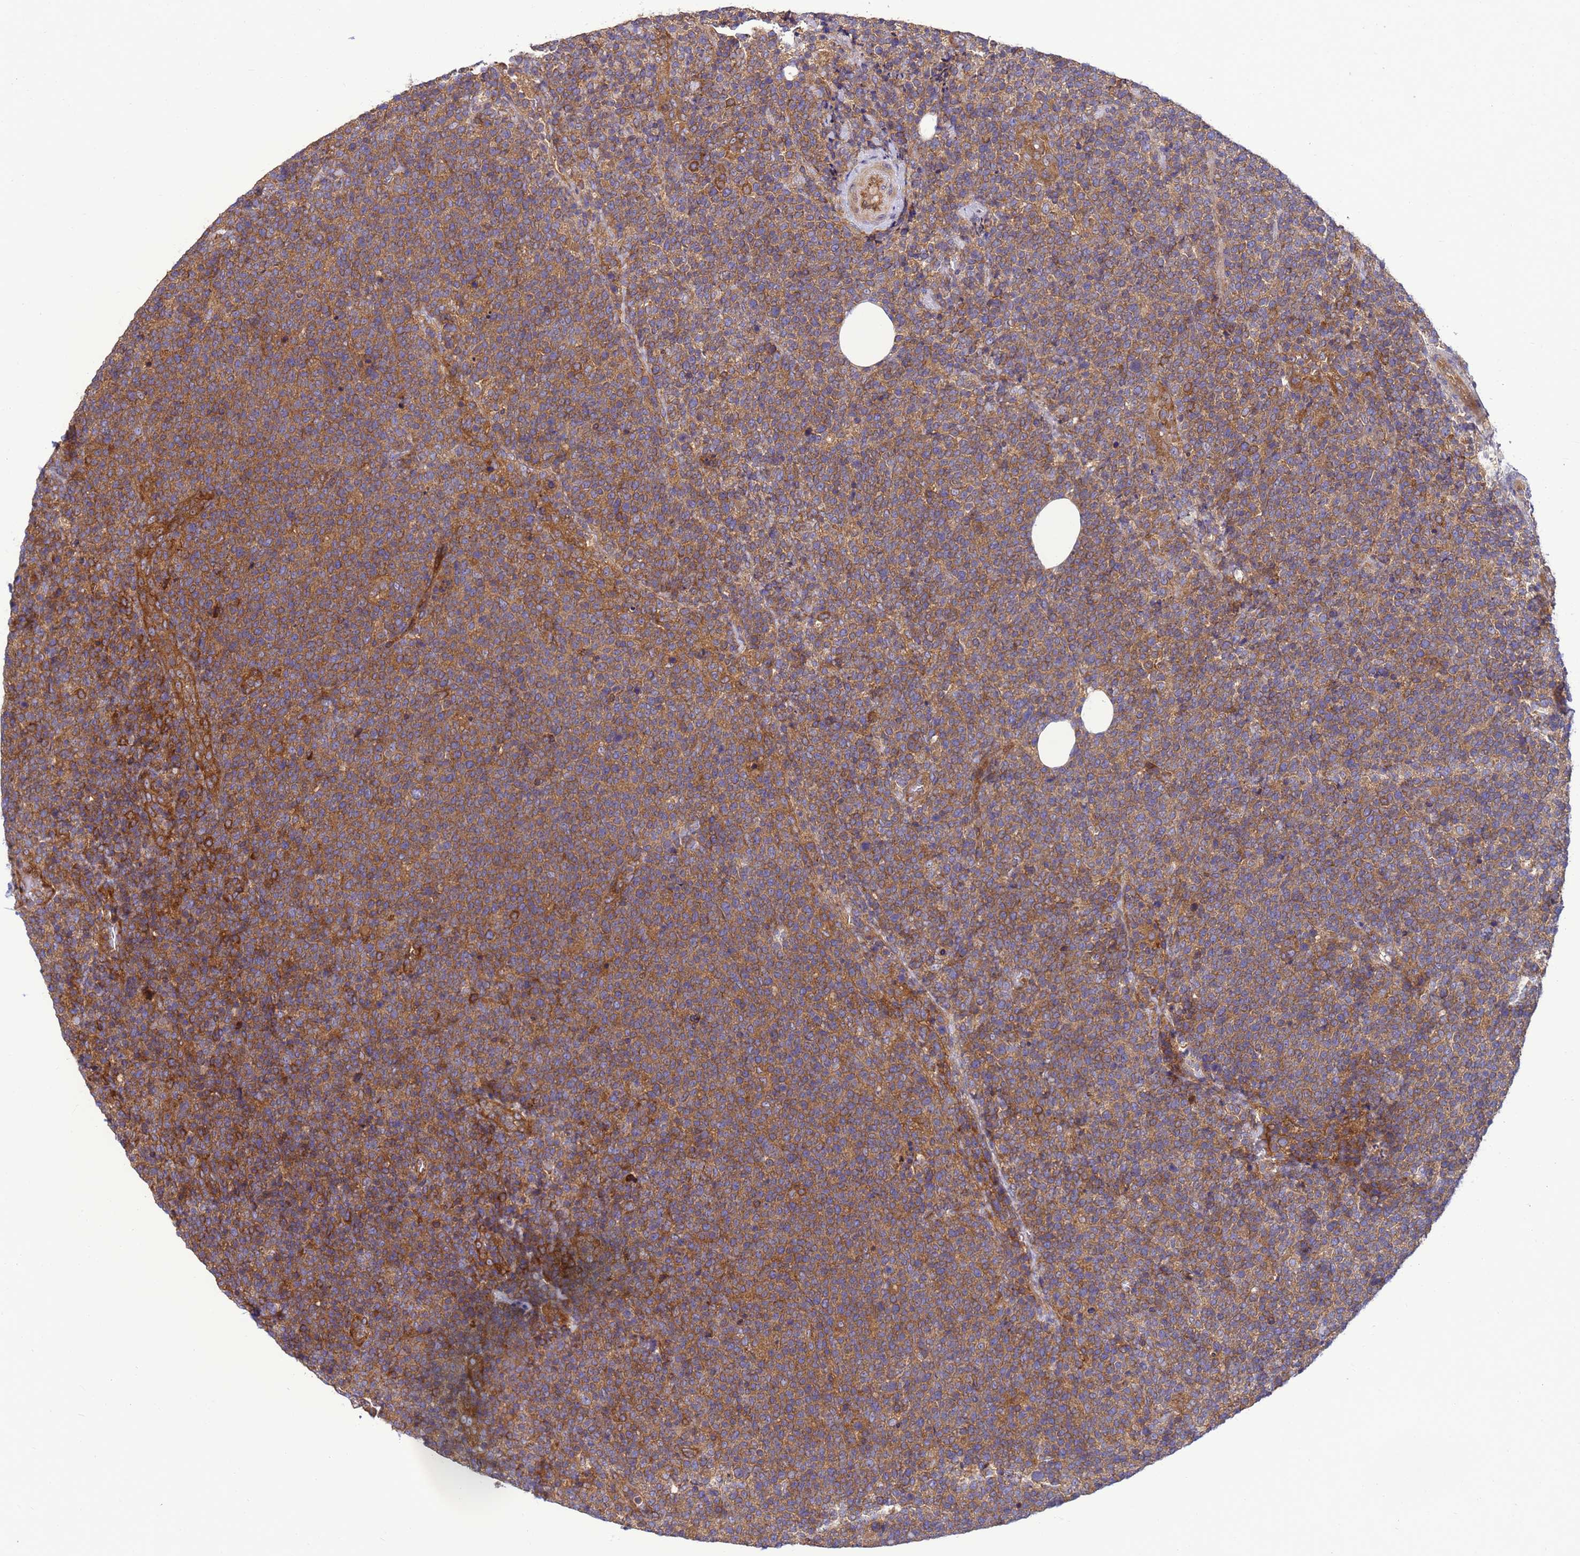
{"staining": {"intensity": "moderate", "quantity": ">75%", "location": "cytoplasmic/membranous"}, "tissue": "lymphoma", "cell_type": "Tumor cells", "image_type": "cancer", "snomed": [{"axis": "morphology", "description": "Malignant lymphoma, non-Hodgkin's type, High grade"}, {"axis": "topography", "description": "Lymph node"}], "caption": "Lymphoma stained with a protein marker exhibits moderate staining in tumor cells.", "gene": "BECN1", "patient": {"sex": "male", "age": 61}}